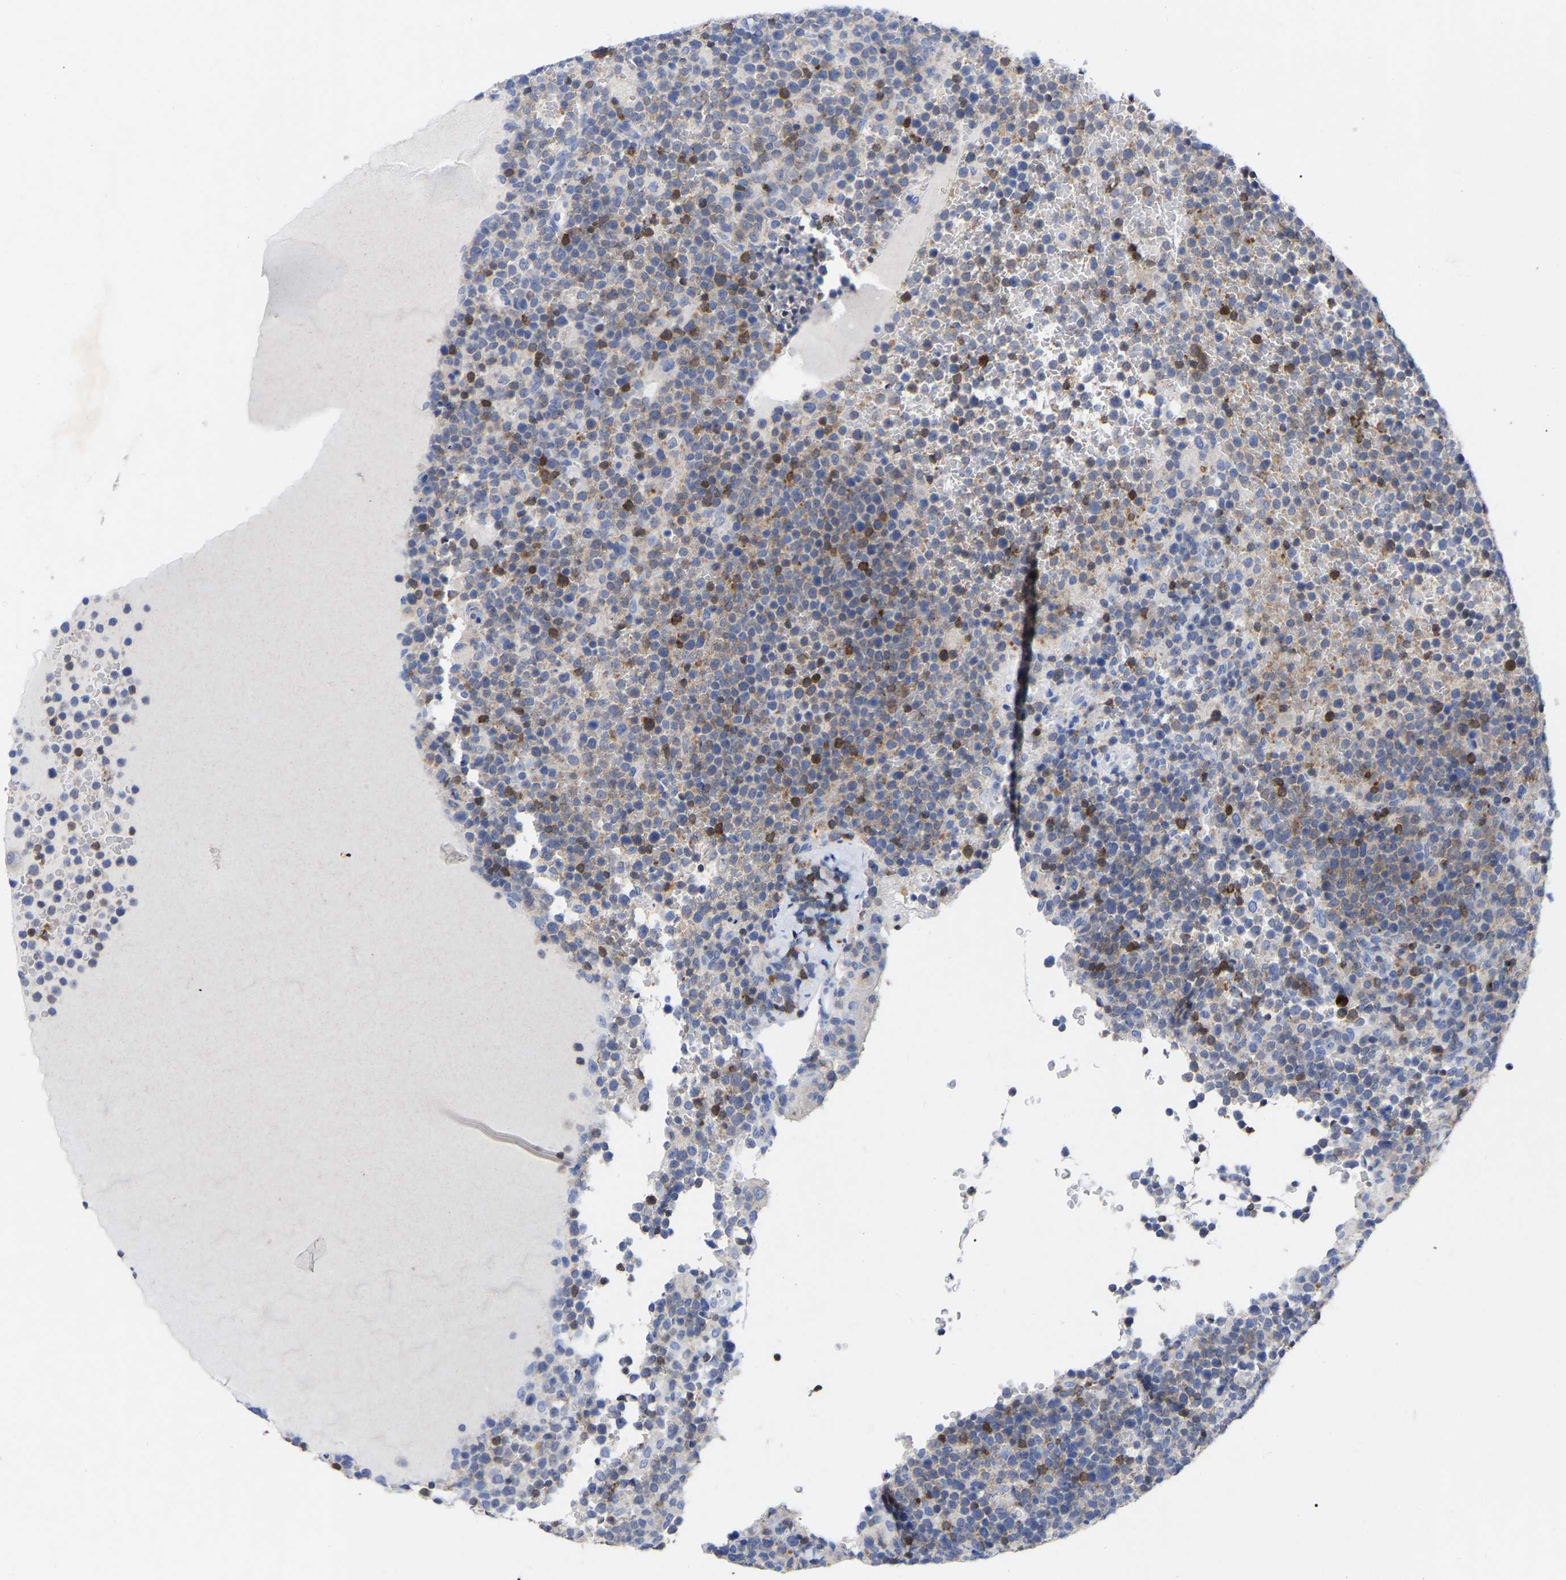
{"staining": {"intensity": "weak", "quantity": "<25%", "location": "cytoplasmic/membranous"}, "tissue": "lymphoma", "cell_type": "Tumor cells", "image_type": "cancer", "snomed": [{"axis": "morphology", "description": "Malignant lymphoma, non-Hodgkin's type, High grade"}, {"axis": "topography", "description": "Lymph node"}], "caption": "Tumor cells show no significant protein staining in lymphoma.", "gene": "PTPN7", "patient": {"sex": "male", "age": 61}}